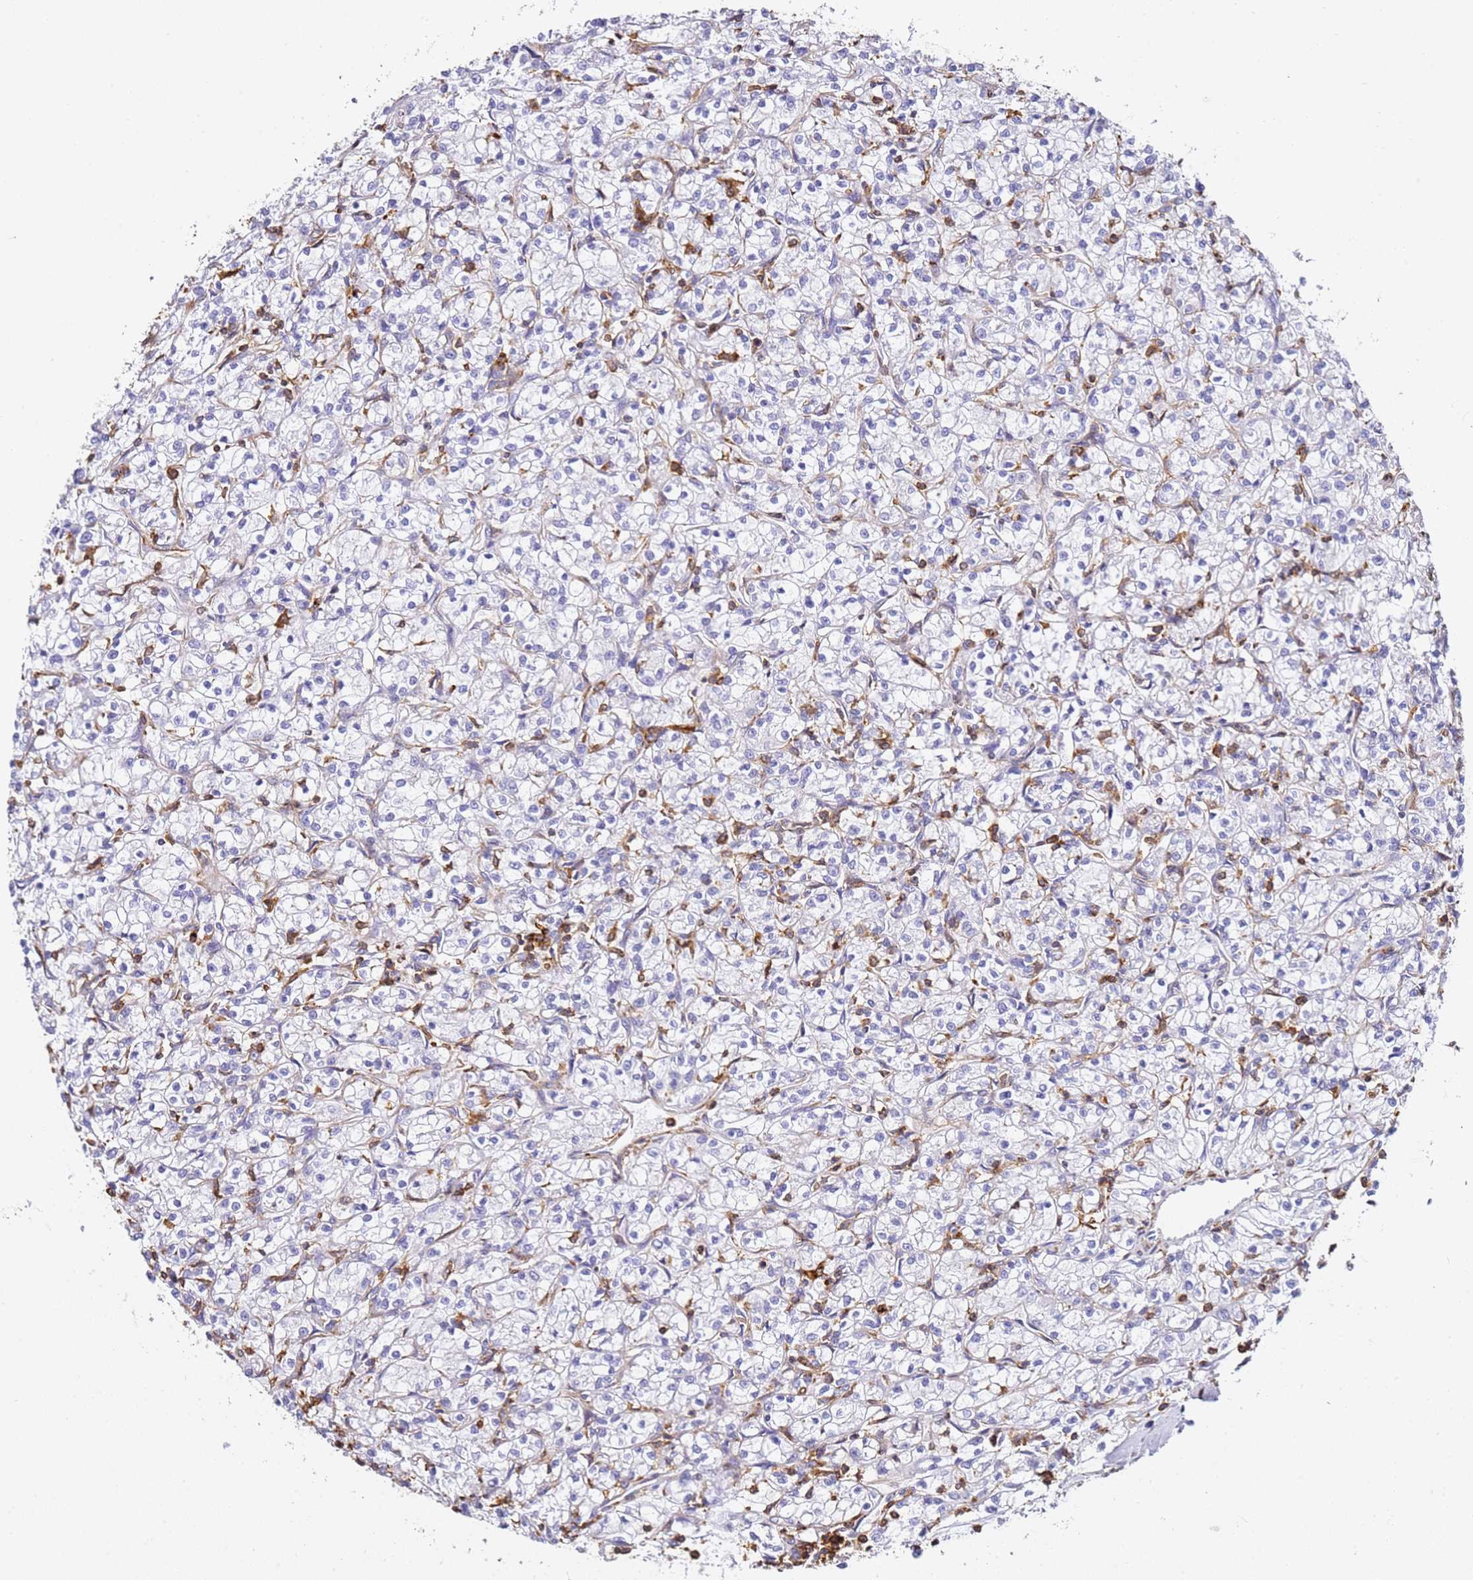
{"staining": {"intensity": "negative", "quantity": "none", "location": "none"}, "tissue": "renal cancer", "cell_type": "Tumor cells", "image_type": "cancer", "snomed": [{"axis": "morphology", "description": "Adenocarcinoma, NOS"}, {"axis": "topography", "description": "Kidney"}], "caption": "A histopathology image of renal adenocarcinoma stained for a protein exhibits no brown staining in tumor cells.", "gene": "ZNF671", "patient": {"sex": "female", "age": 59}}